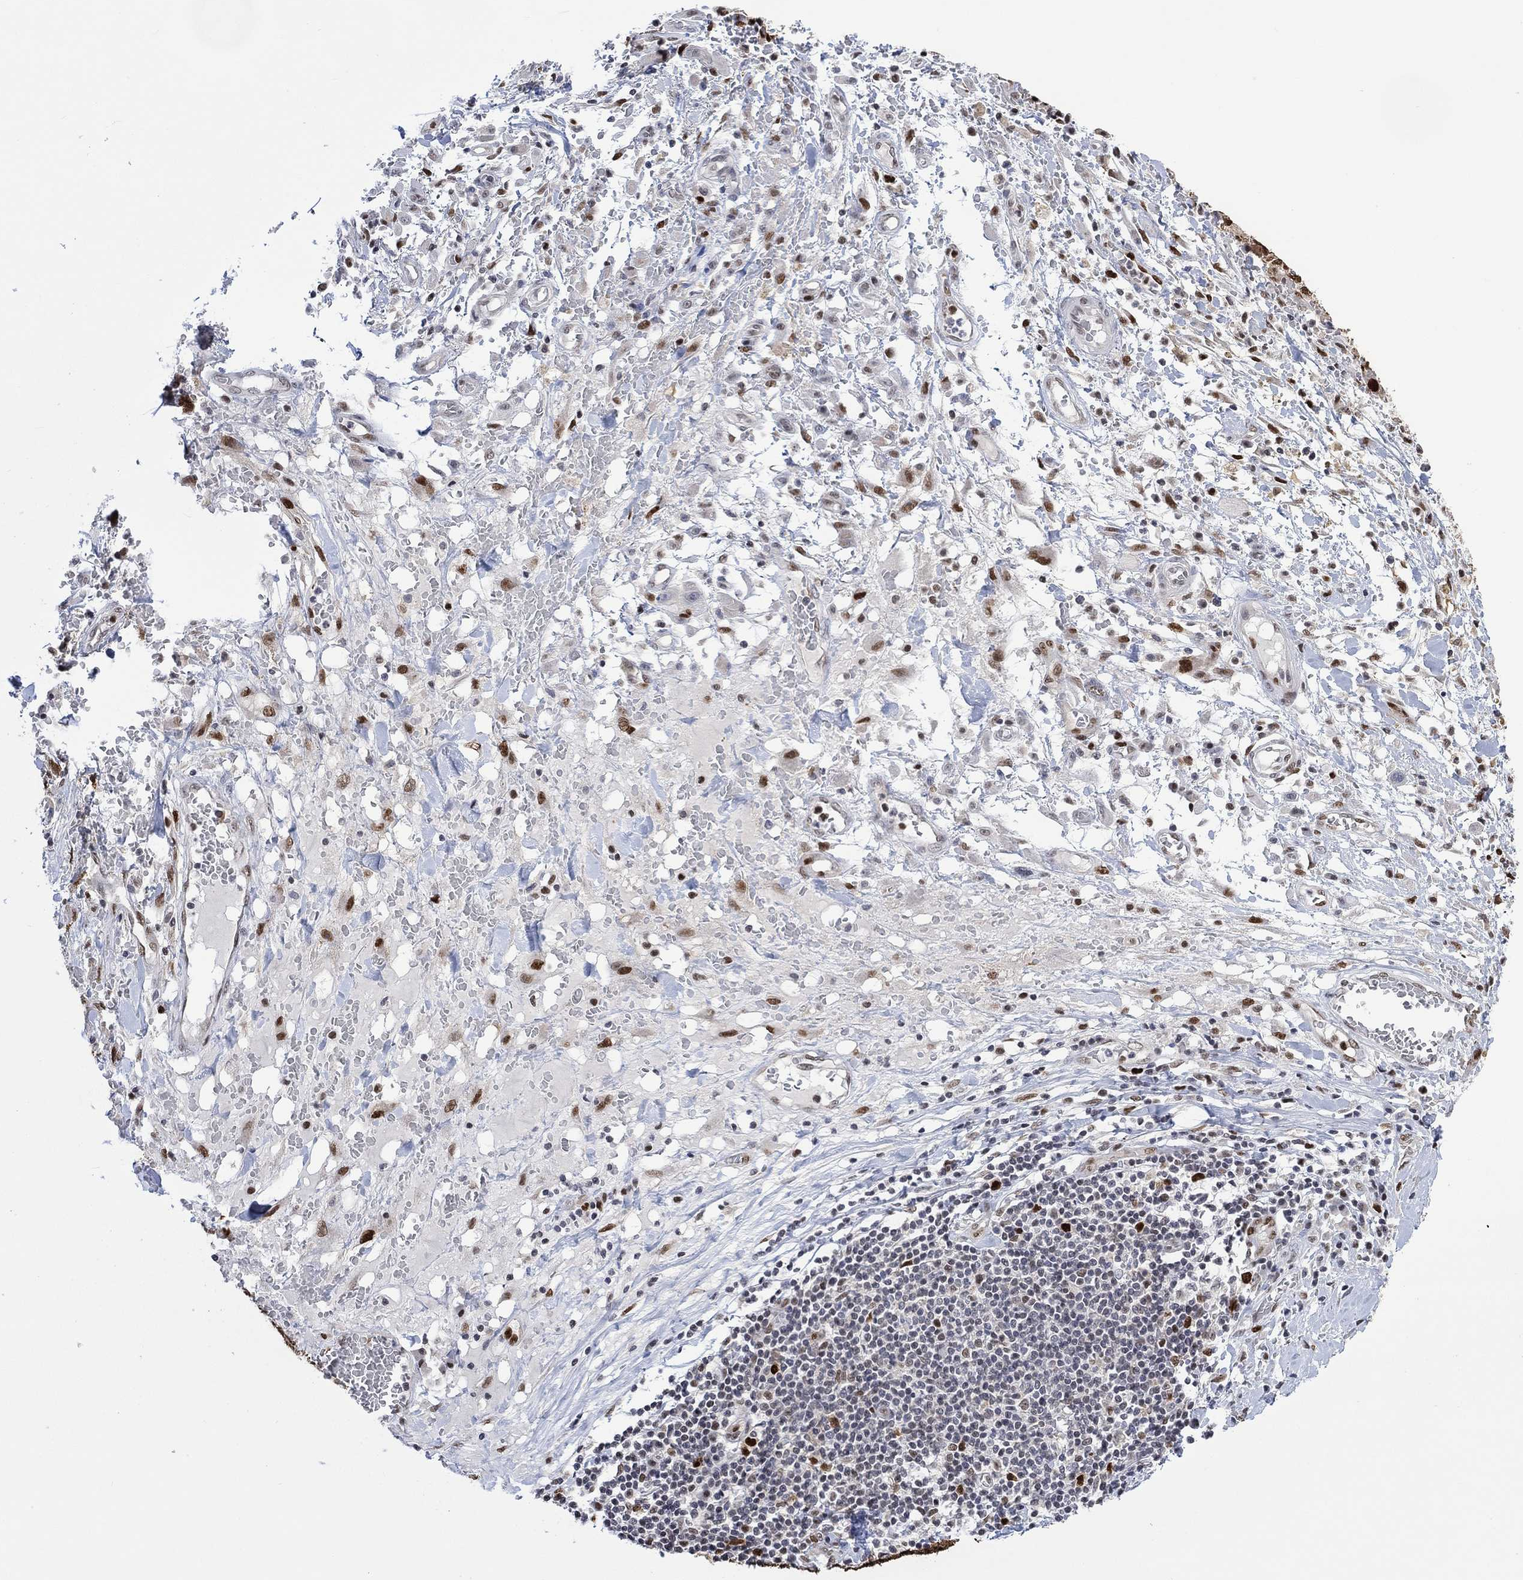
{"staining": {"intensity": "moderate", "quantity": "25%-75%", "location": "nuclear"}, "tissue": "melanoma", "cell_type": "Tumor cells", "image_type": "cancer", "snomed": [{"axis": "morphology", "description": "Malignant melanoma, NOS"}, {"axis": "topography", "description": "Skin"}], "caption": "Immunohistochemistry (DAB) staining of human melanoma exhibits moderate nuclear protein staining in approximately 25%-75% of tumor cells. (Stains: DAB in brown, nuclei in blue, Microscopy: brightfield microscopy at high magnification).", "gene": "RAD54L2", "patient": {"sex": "female", "age": 91}}